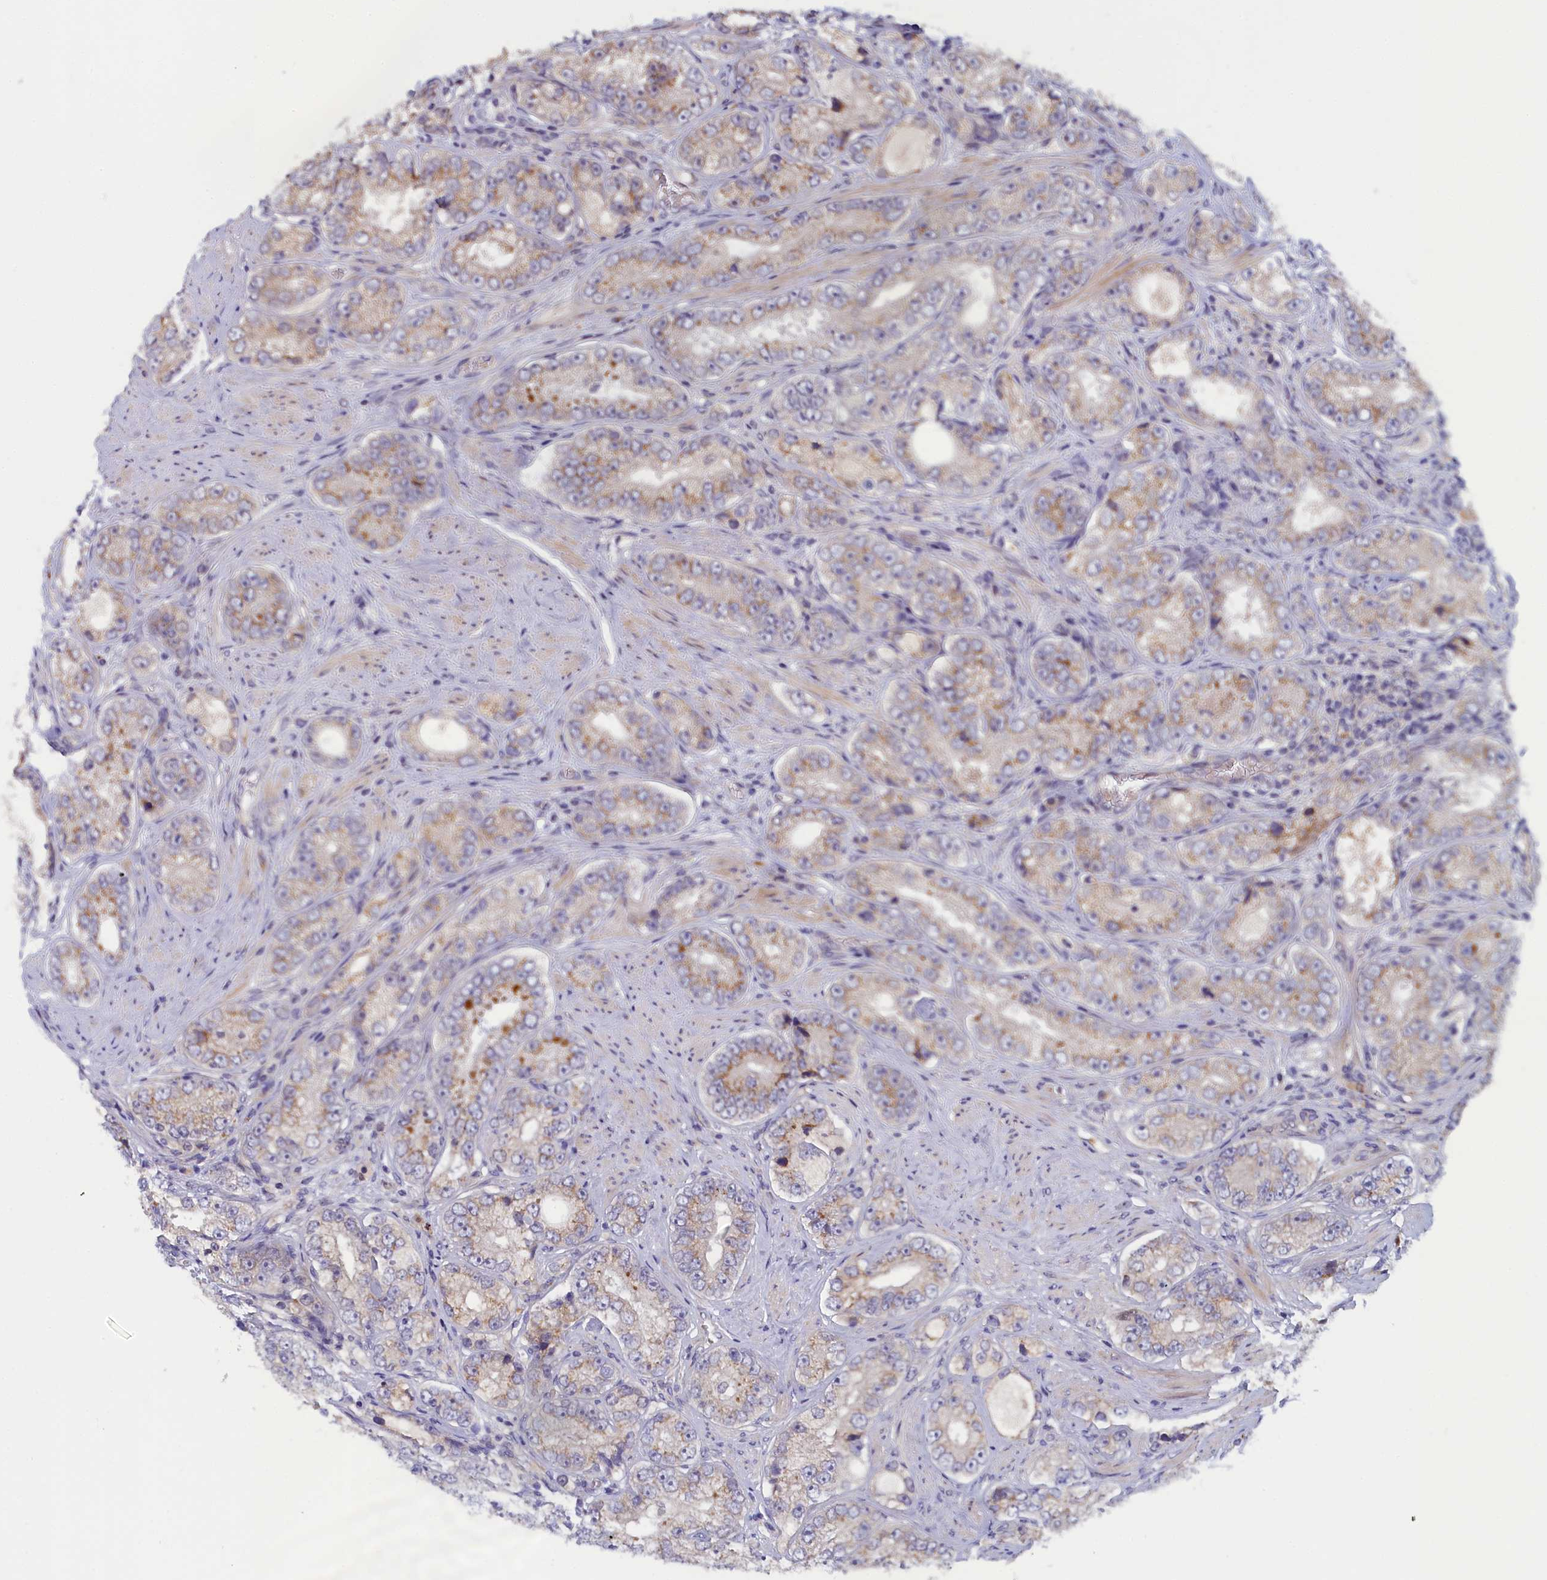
{"staining": {"intensity": "moderate", "quantity": "25%-75%", "location": "cytoplasmic/membranous"}, "tissue": "prostate cancer", "cell_type": "Tumor cells", "image_type": "cancer", "snomed": [{"axis": "morphology", "description": "Adenocarcinoma, High grade"}, {"axis": "topography", "description": "Prostate"}], "caption": "Brown immunohistochemical staining in human high-grade adenocarcinoma (prostate) demonstrates moderate cytoplasmic/membranous staining in approximately 25%-75% of tumor cells.", "gene": "IGFALS", "patient": {"sex": "male", "age": 56}}